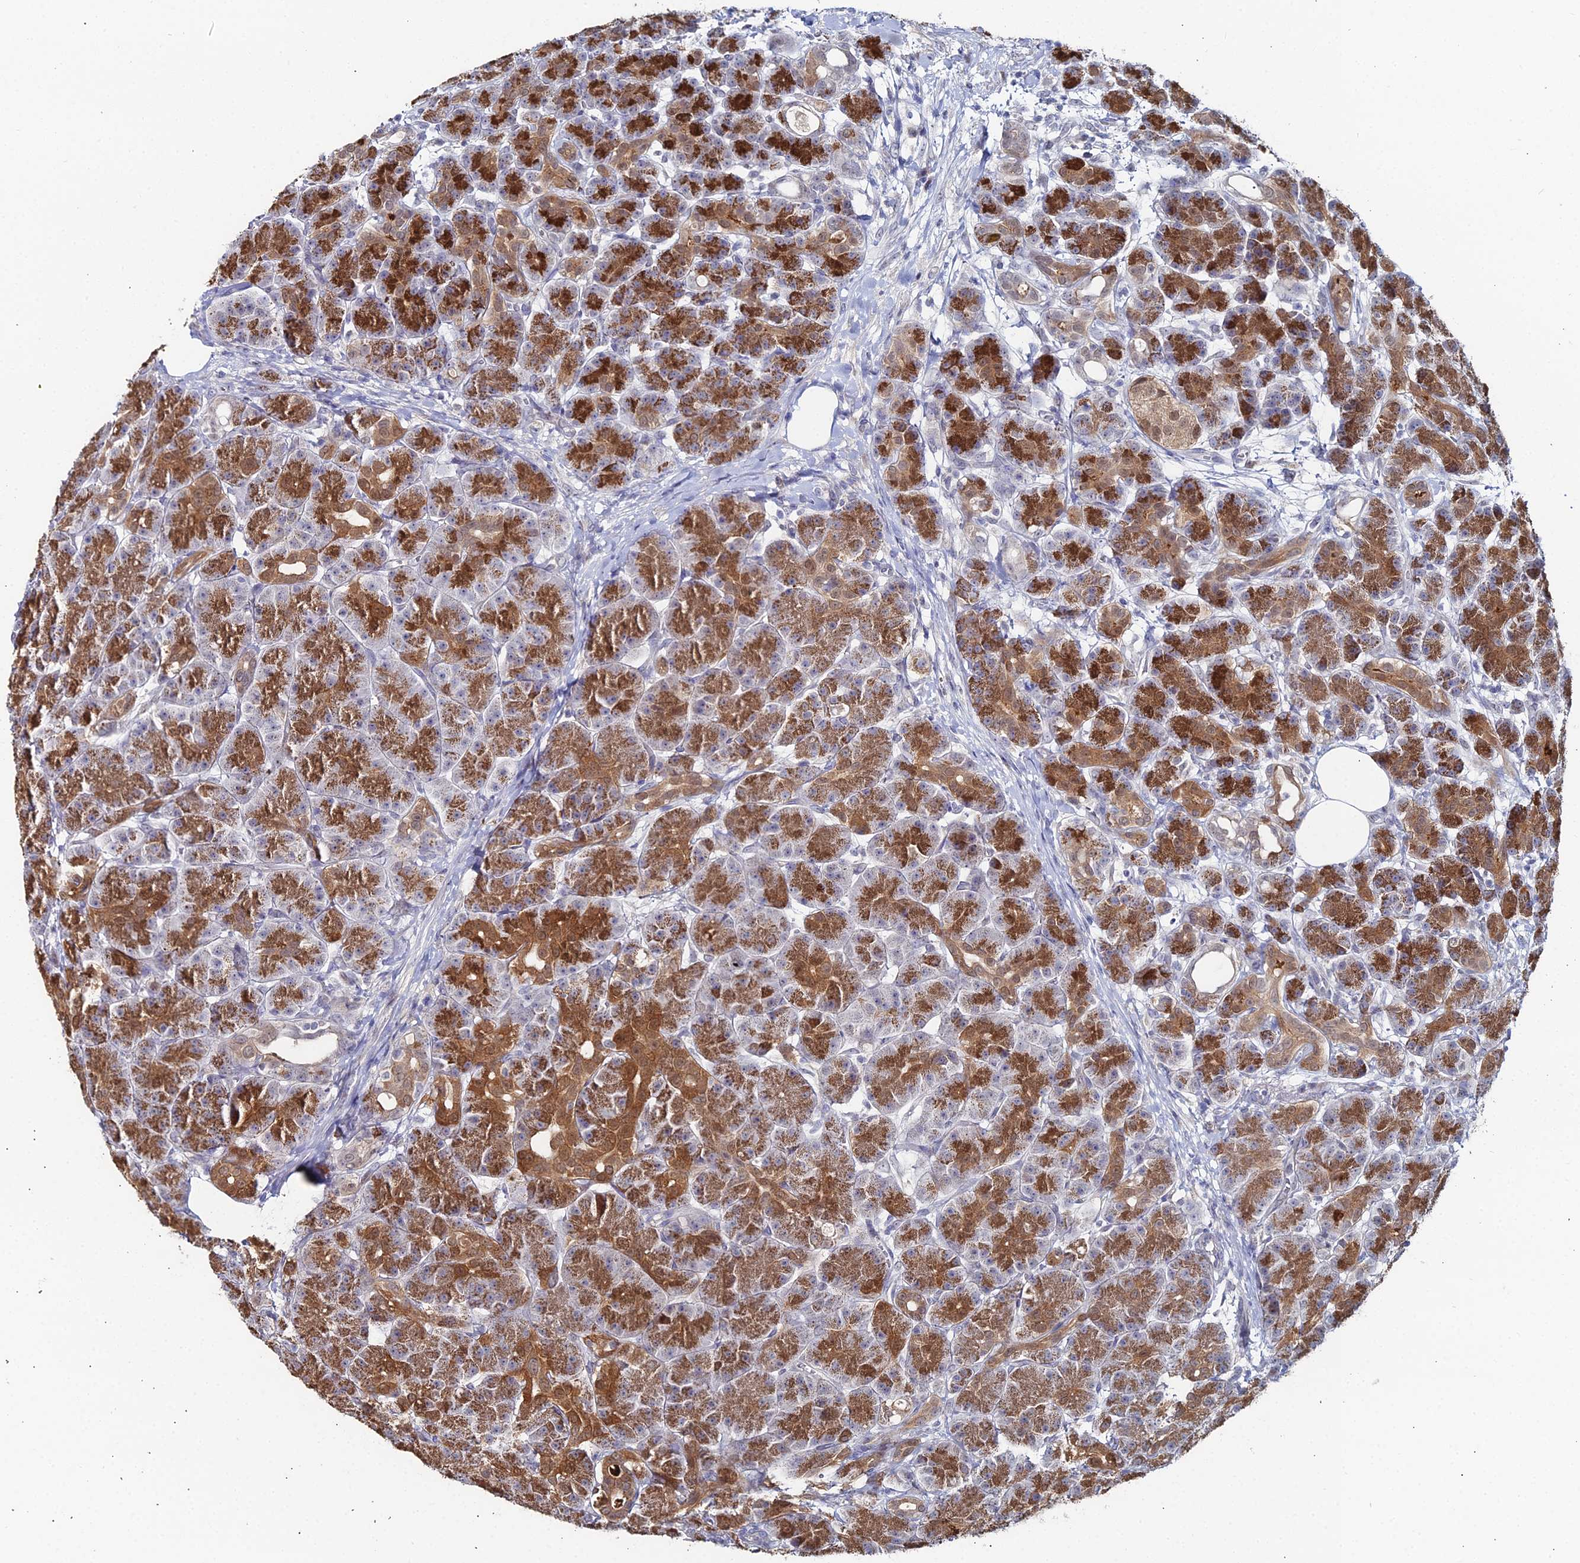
{"staining": {"intensity": "strong", "quantity": ">75%", "location": "cytoplasmic/membranous"}, "tissue": "pancreas", "cell_type": "Exocrine glandular cells", "image_type": "normal", "snomed": [{"axis": "morphology", "description": "Normal tissue, NOS"}, {"axis": "topography", "description": "Pancreas"}], "caption": "This is a micrograph of immunohistochemistry (IHC) staining of normal pancreas, which shows strong expression in the cytoplasmic/membranous of exocrine glandular cells.", "gene": "THAP4", "patient": {"sex": "male", "age": 63}}